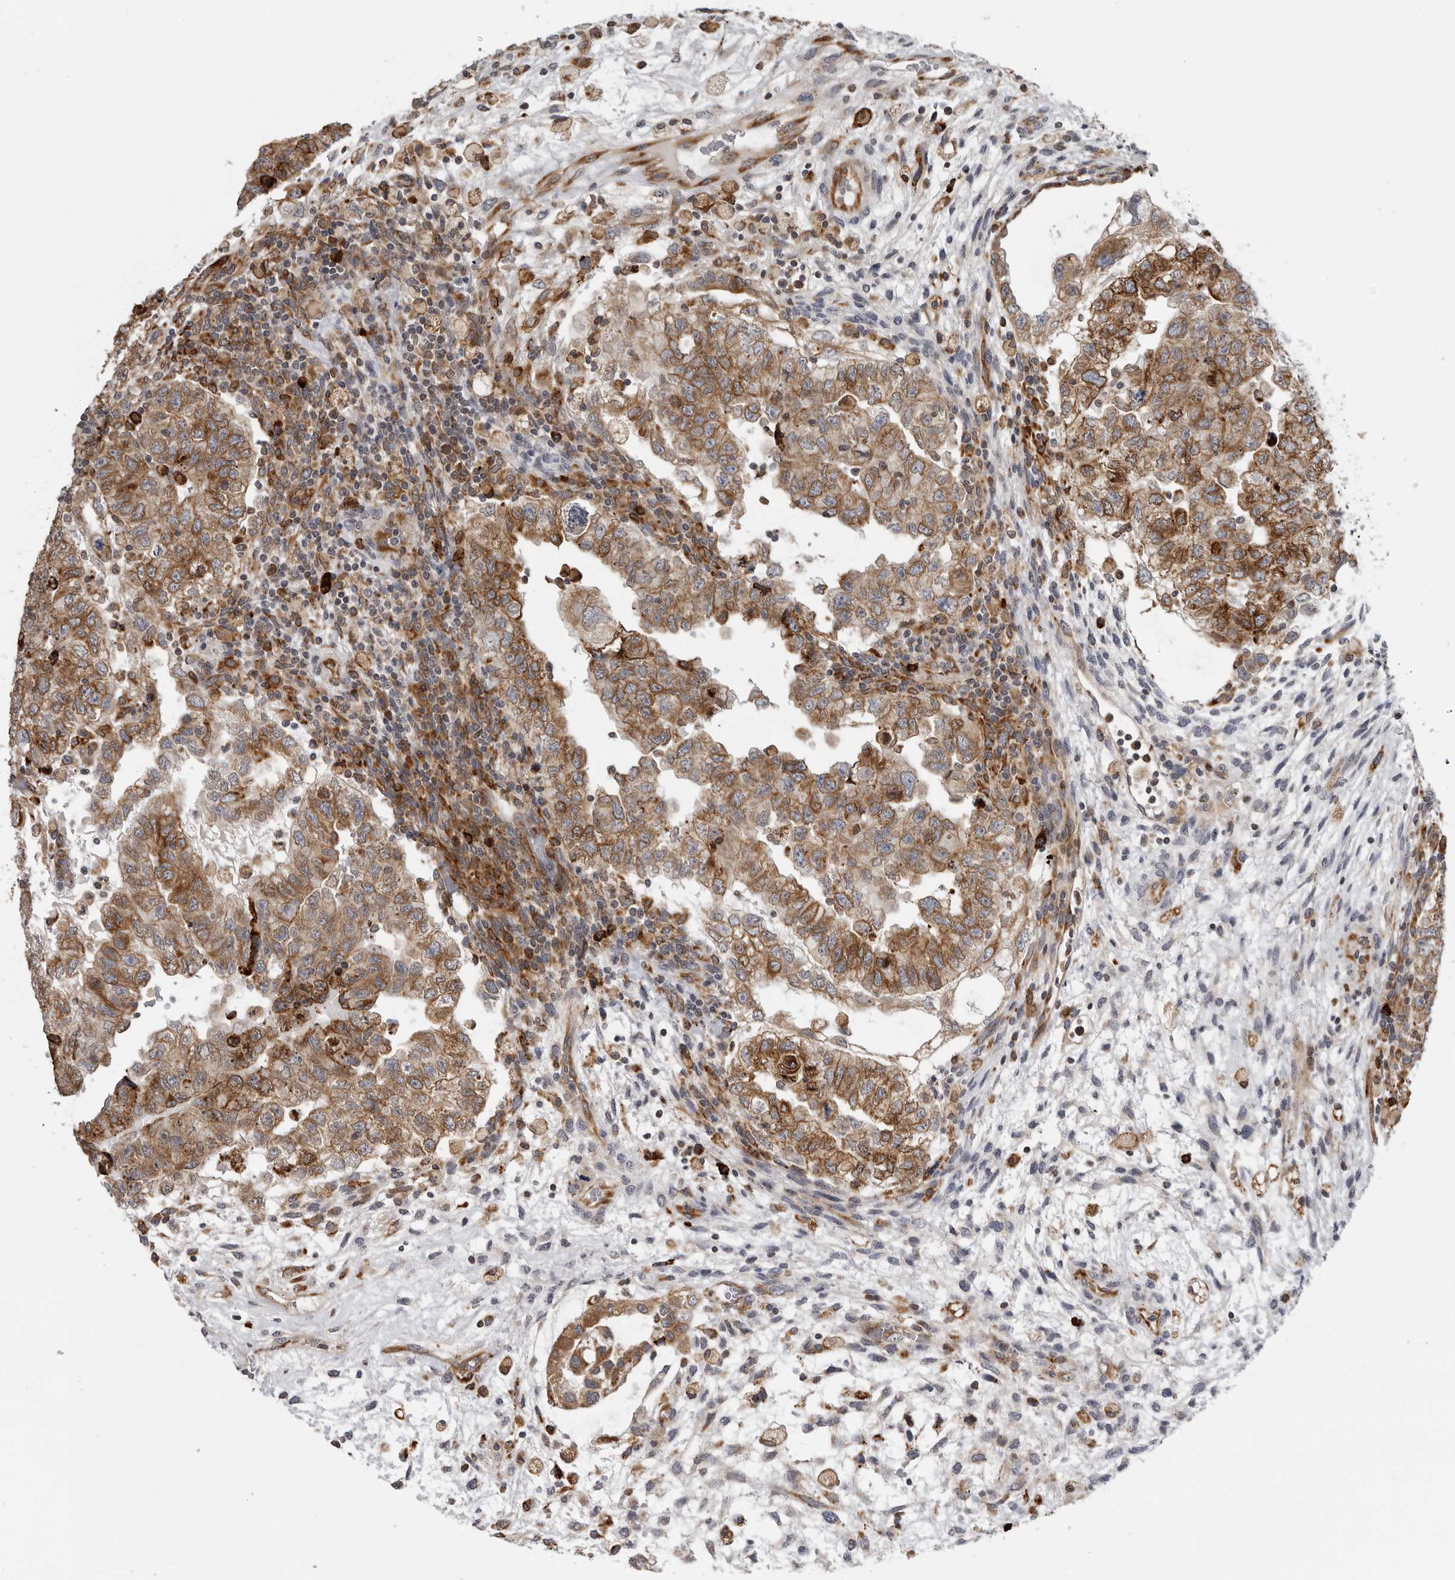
{"staining": {"intensity": "moderate", "quantity": ">75%", "location": "cytoplasmic/membranous"}, "tissue": "testis cancer", "cell_type": "Tumor cells", "image_type": "cancer", "snomed": [{"axis": "morphology", "description": "Carcinoma, Embryonal, NOS"}, {"axis": "topography", "description": "Testis"}], "caption": "A photomicrograph showing moderate cytoplasmic/membranous staining in approximately >75% of tumor cells in testis embryonal carcinoma, as visualized by brown immunohistochemical staining.", "gene": "ALPK2", "patient": {"sex": "male", "age": 36}}